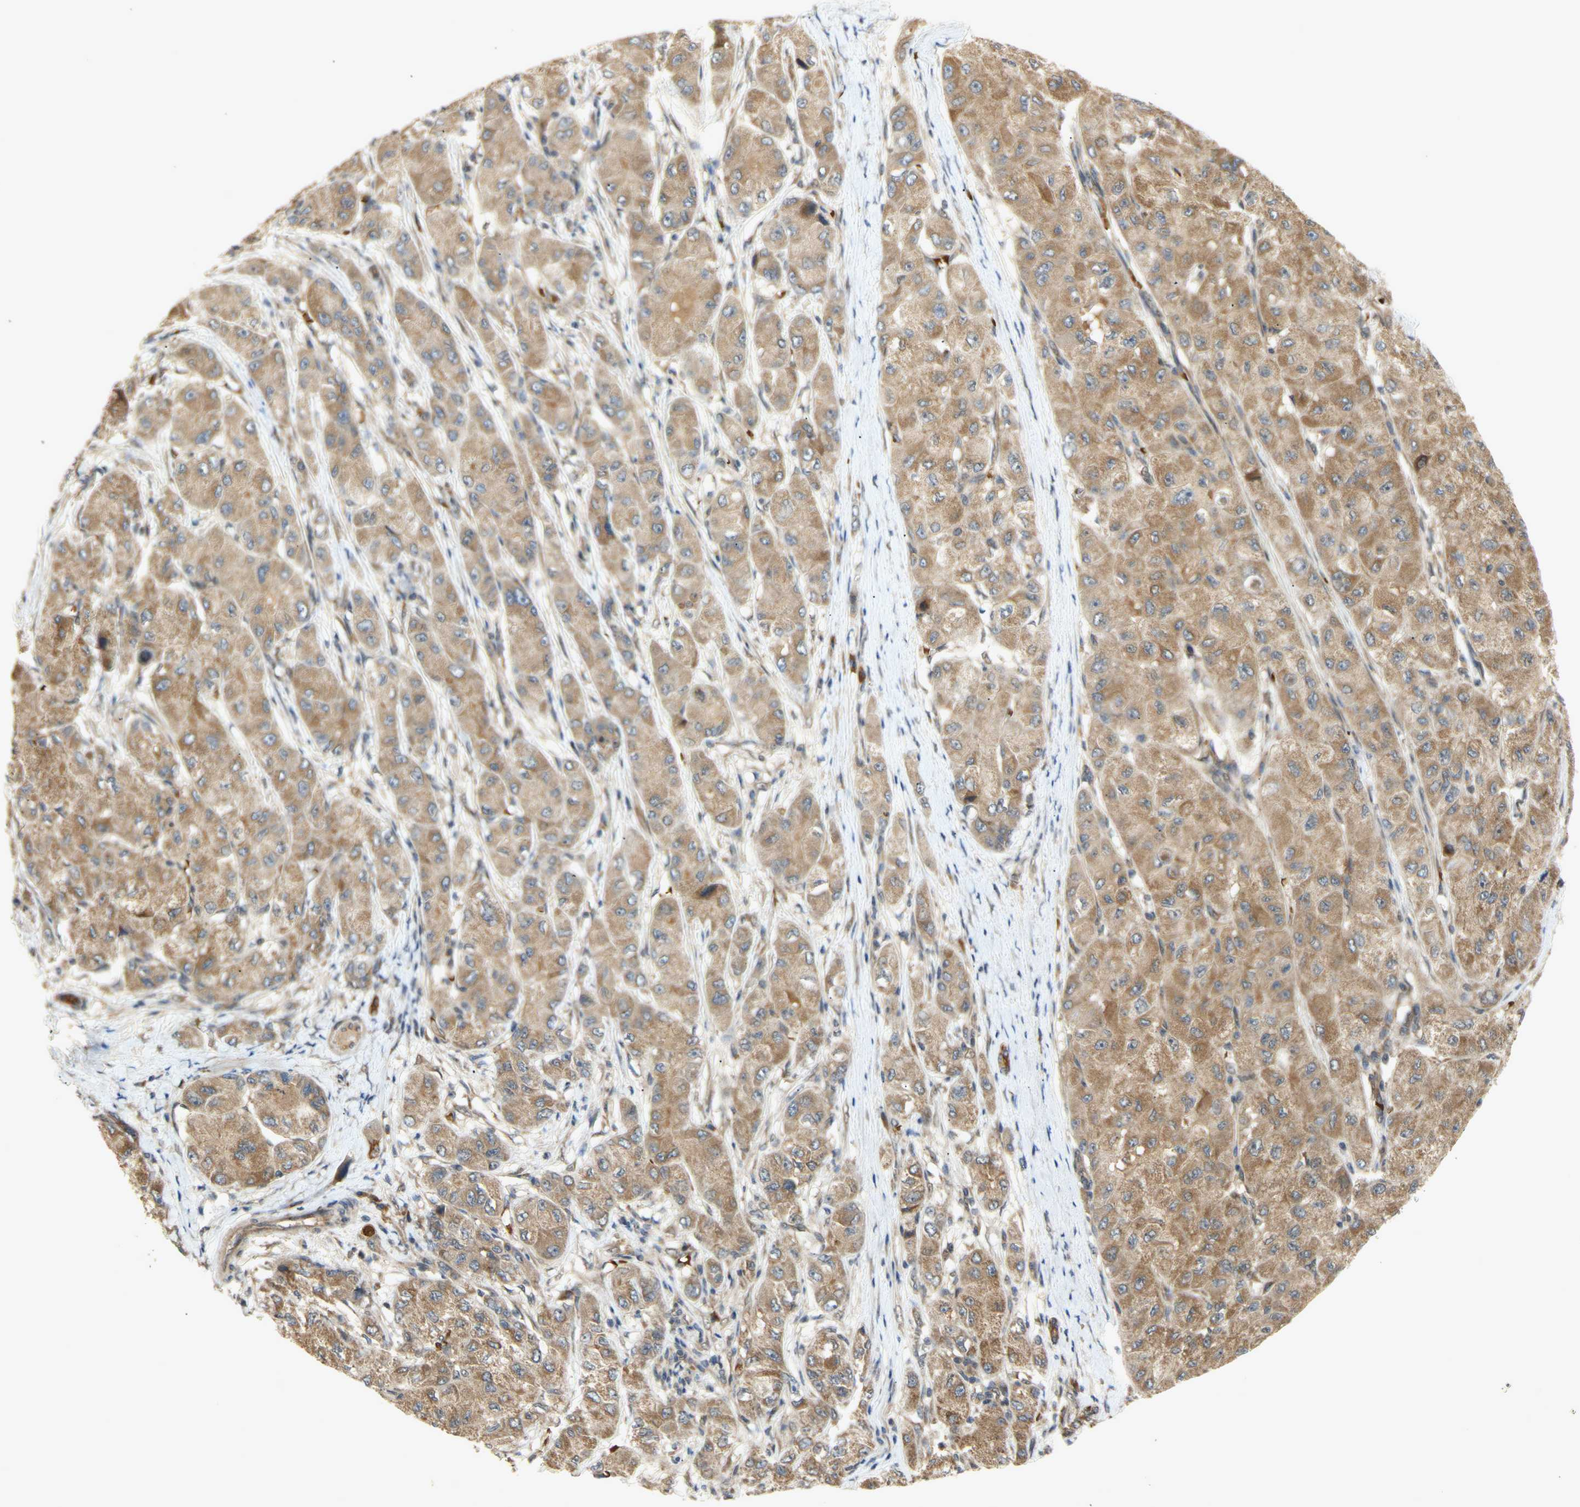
{"staining": {"intensity": "moderate", "quantity": ">75%", "location": "cytoplasmic/membranous"}, "tissue": "liver cancer", "cell_type": "Tumor cells", "image_type": "cancer", "snomed": [{"axis": "morphology", "description": "Carcinoma, Hepatocellular, NOS"}, {"axis": "topography", "description": "Liver"}], "caption": "Hepatocellular carcinoma (liver) was stained to show a protein in brown. There is medium levels of moderate cytoplasmic/membranous staining in approximately >75% of tumor cells.", "gene": "PKN1", "patient": {"sex": "male", "age": 80}}